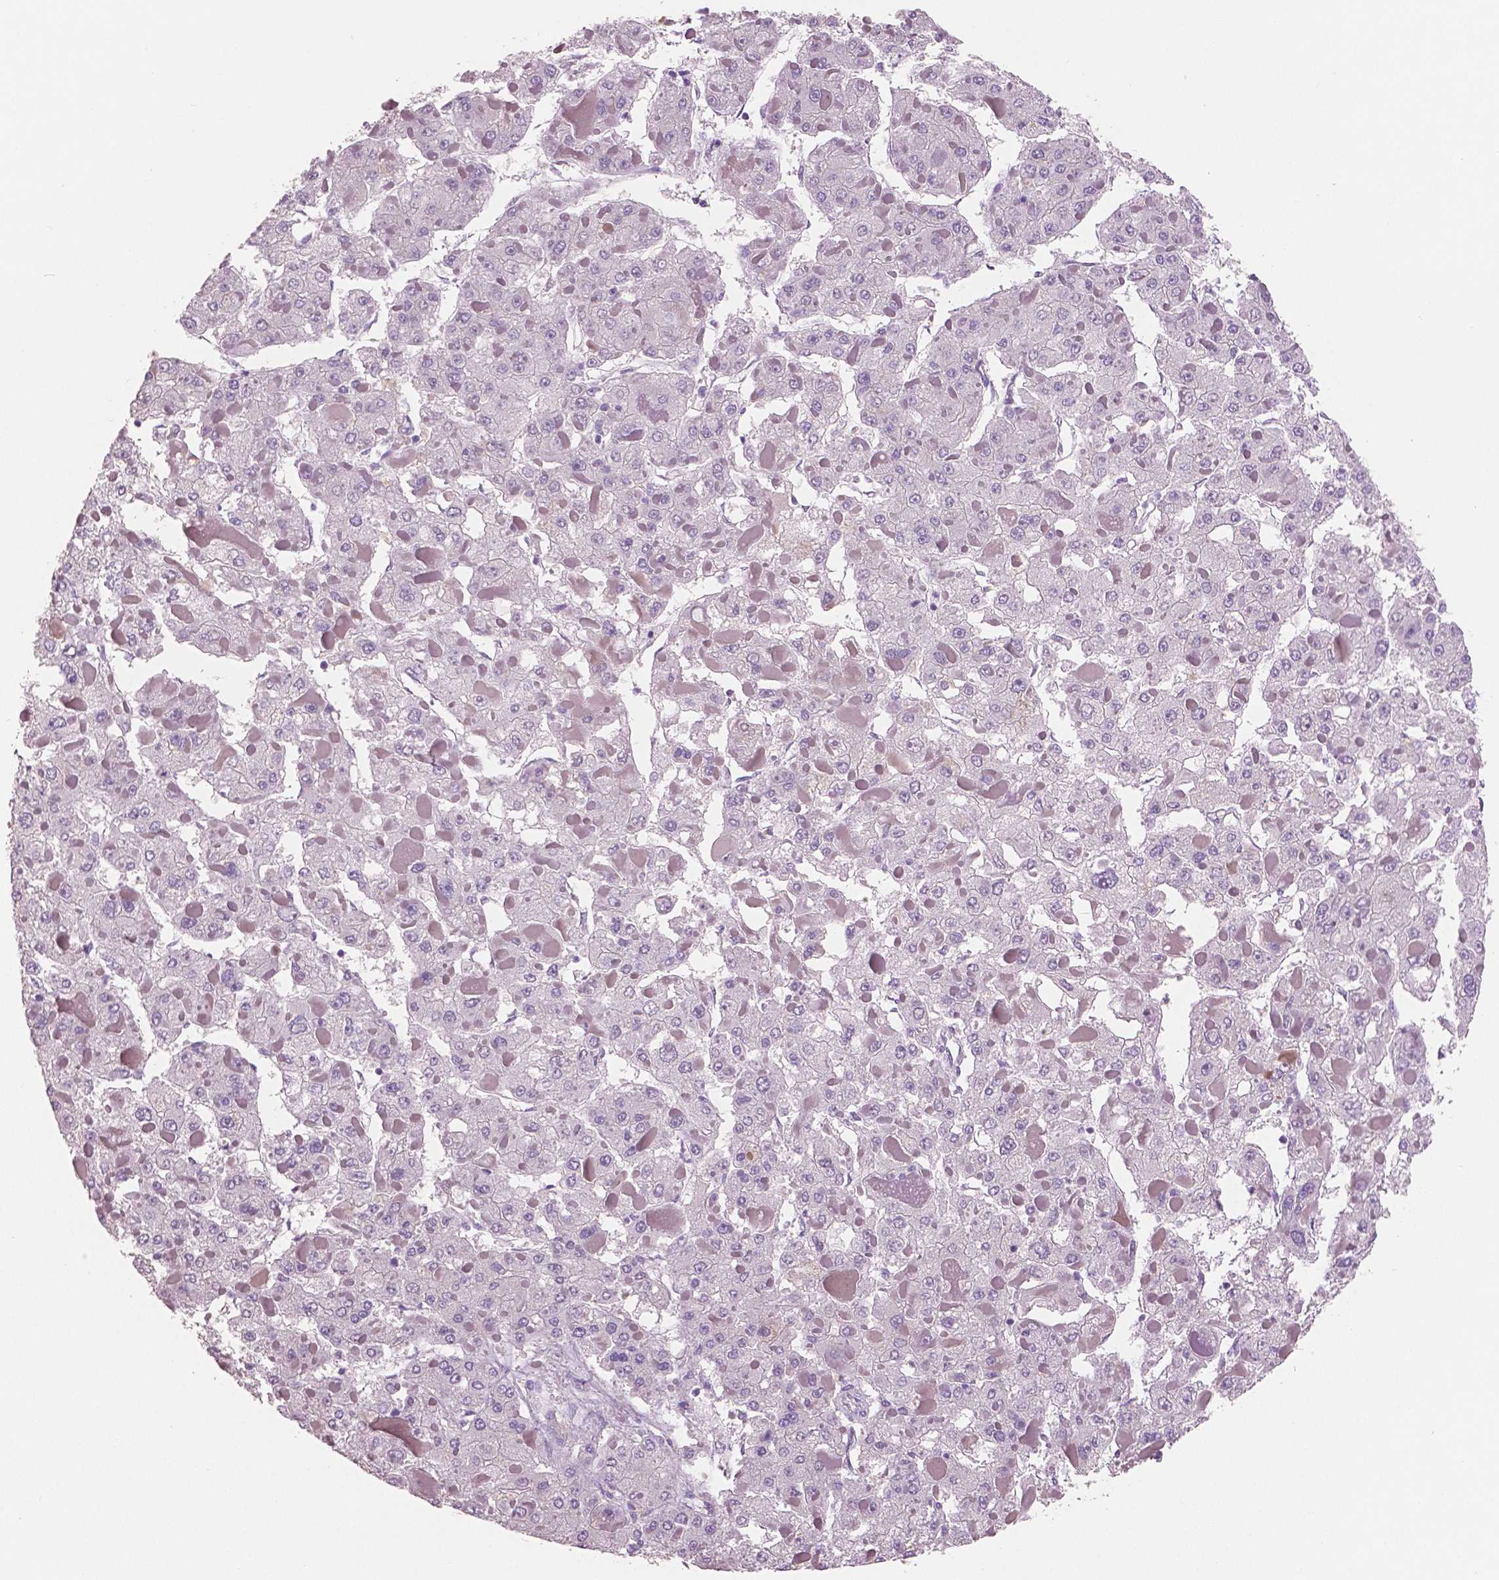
{"staining": {"intensity": "negative", "quantity": "none", "location": "none"}, "tissue": "liver cancer", "cell_type": "Tumor cells", "image_type": "cancer", "snomed": [{"axis": "morphology", "description": "Carcinoma, Hepatocellular, NOS"}, {"axis": "topography", "description": "Liver"}], "caption": "The photomicrograph demonstrates no staining of tumor cells in hepatocellular carcinoma (liver). (Stains: DAB IHC with hematoxylin counter stain, Microscopy: brightfield microscopy at high magnification).", "gene": "NECAB2", "patient": {"sex": "female", "age": 73}}